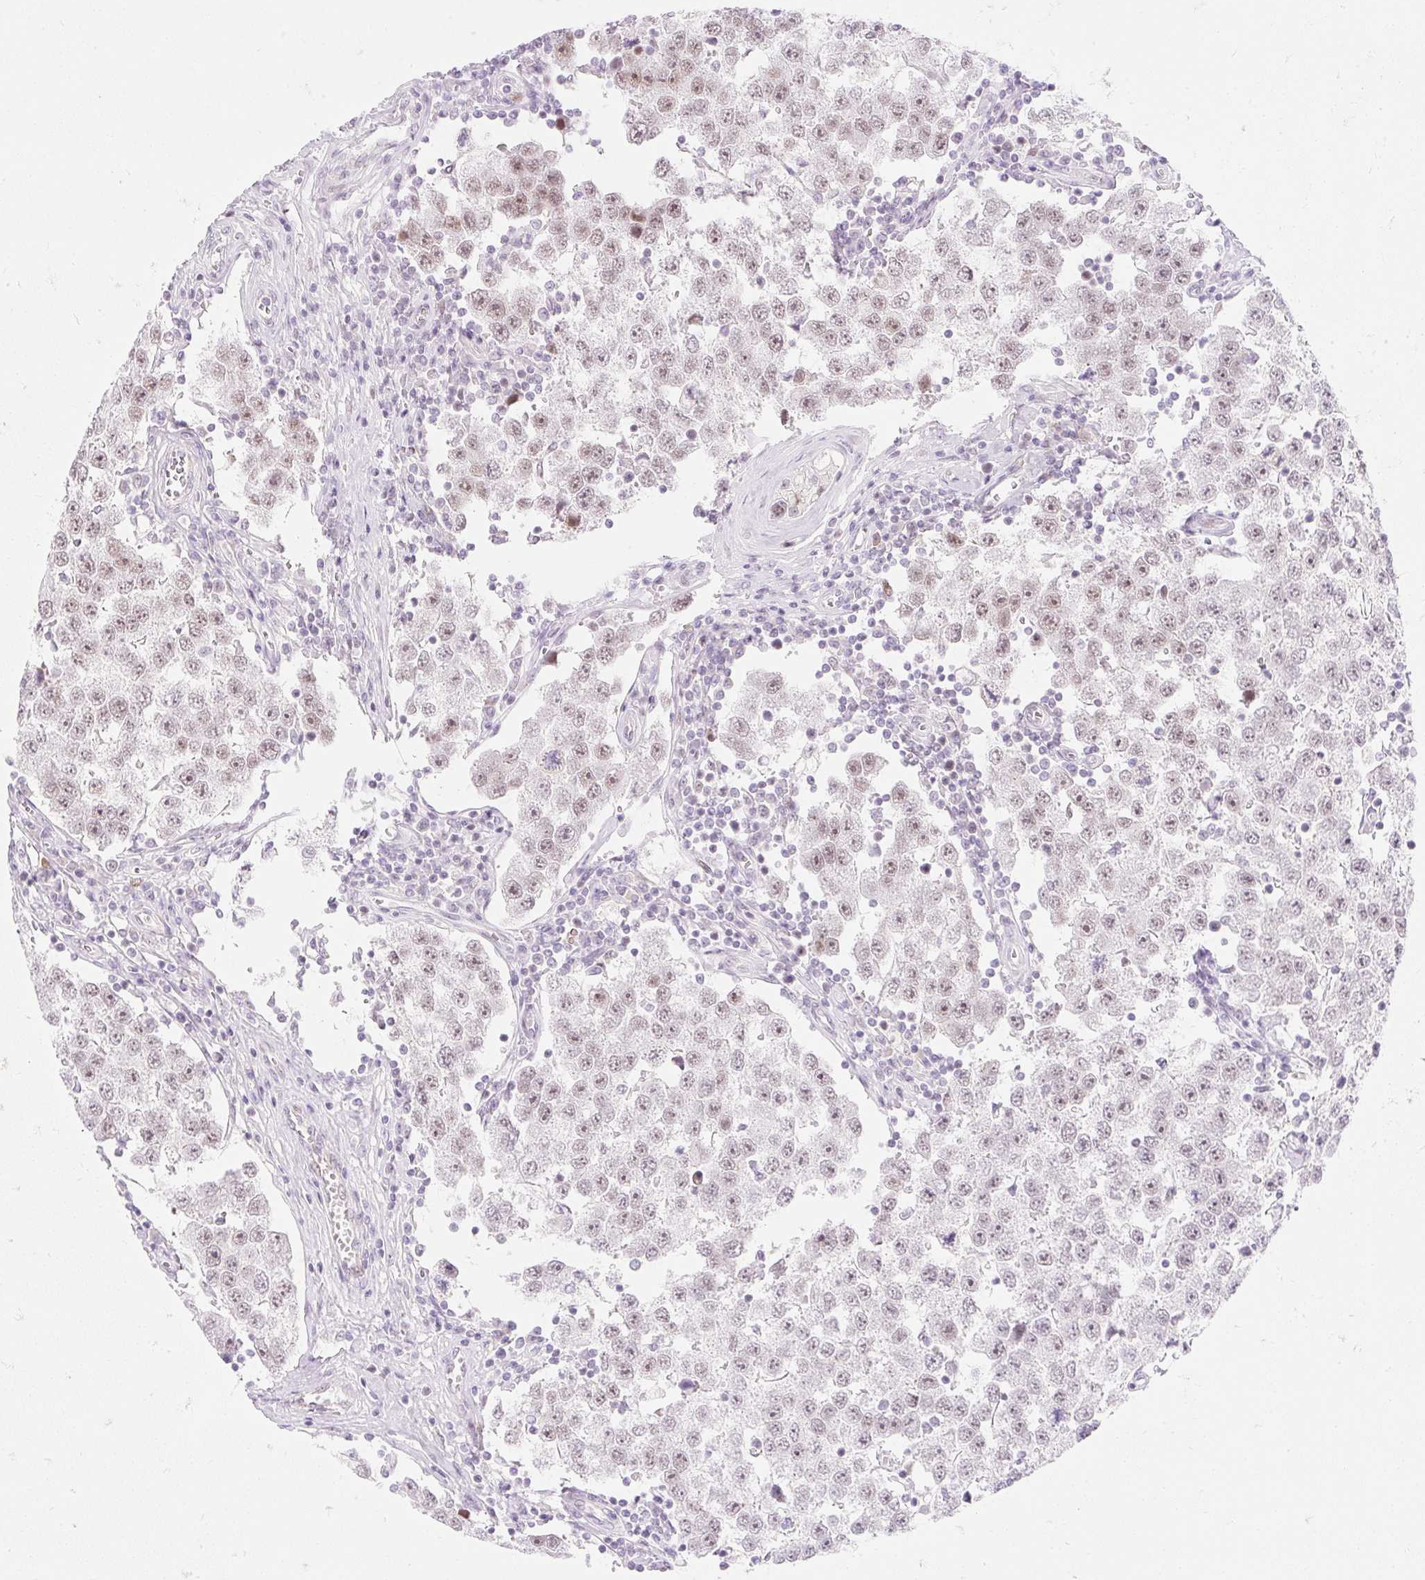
{"staining": {"intensity": "weak", "quantity": "25%-75%", "location": "nuclear"}, "tissue": "testis cancer", "cell_type": "Tumor cells", "image_type": "cancer", "snomed": [{"axis": "morphology", "description": "Seminoma, NOS"}, {"axis": "topography", "description": "Testis"}], "caption": "Testis cancer (seminoma) stained with DAB immunohistochemistry shows low levels of weak nuclear expression in about 25%-75% of tumor cells.", "gene": "H2BW1", "patient": {"sex": "male", "age": 34}}